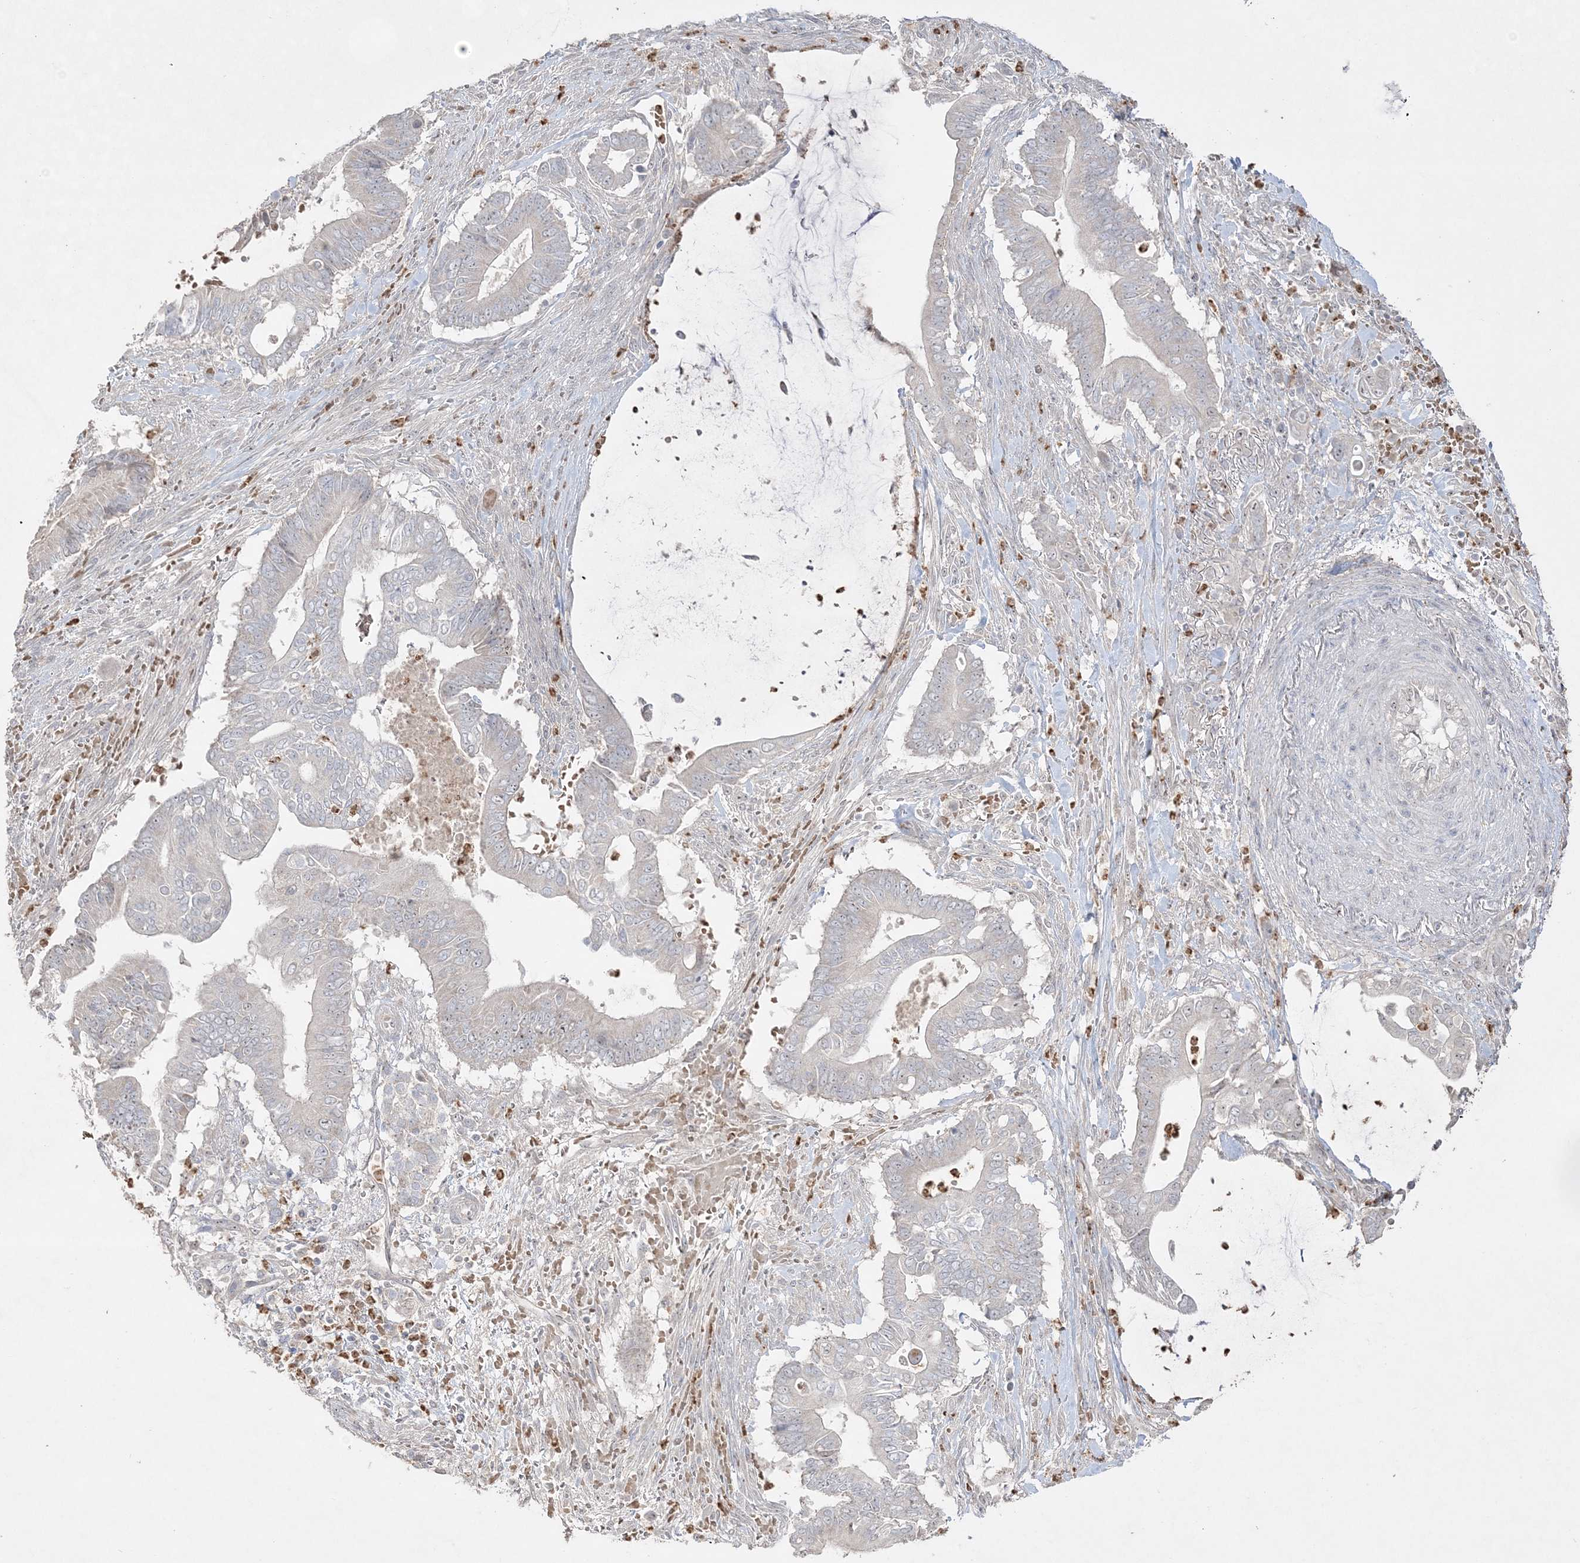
{"staining": {"intensity": "negative", "quantity": "none", "location": "none"}, "tissue": "pancreatic cancer", "cell_type": "Tumor cells", "image_type": "cancer", "snomed": [{"axis": "morphology", "description": "Adenocarcinoma, NOS"}, {"axis": "topography", "description": "Pancreas"}], "caption": "Pancreatic cancer (adenocarcinoma) was stained to show a protein in brown. There is no significant positivity in tumor cells. Nuclei are stained in blue.", "gene": "NOP16", "patient": {"sex": "male", "age": 68}}